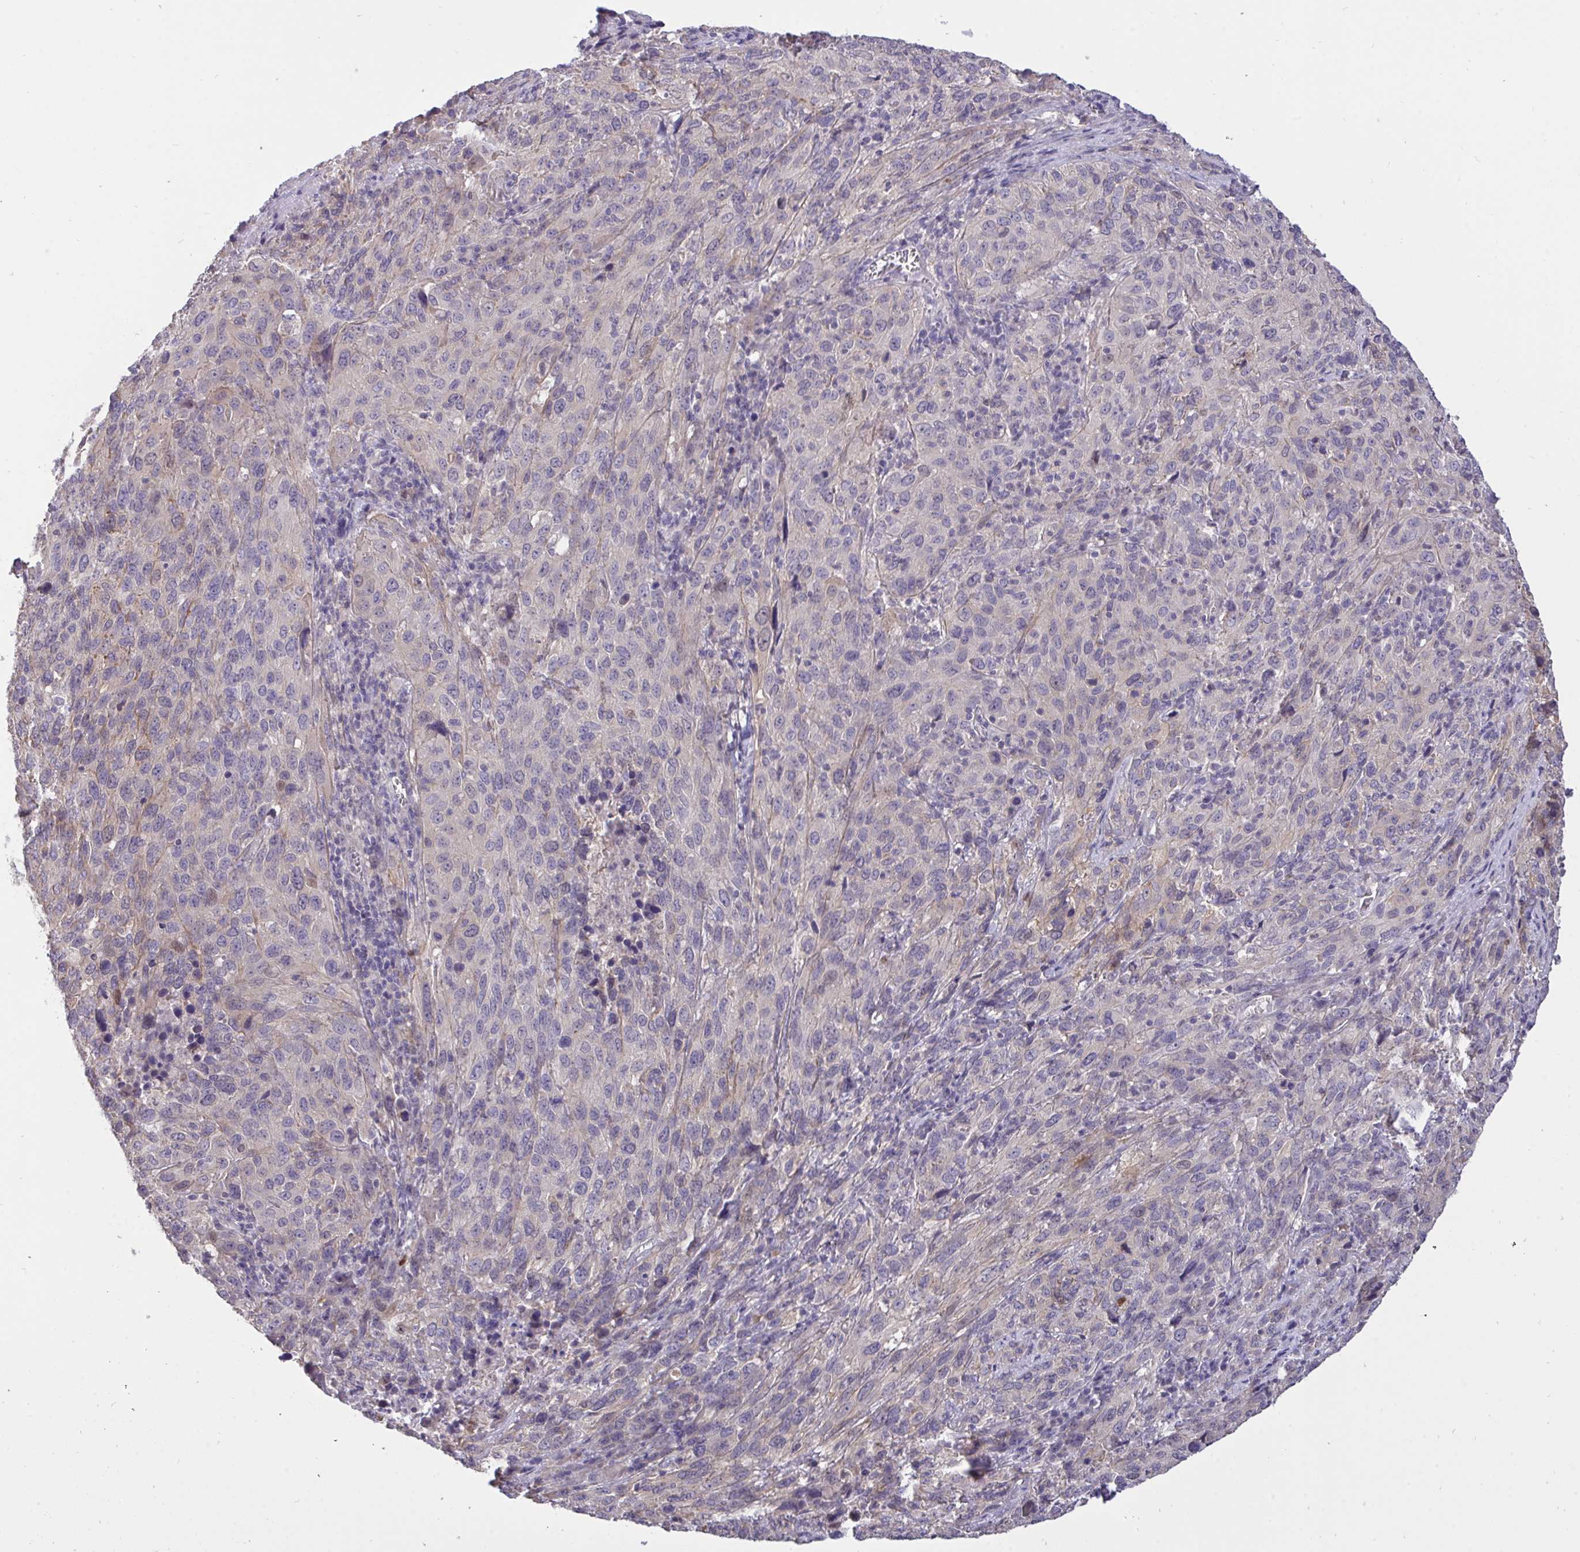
{"staining": {"intensity": "moderate", "quantity": "<25%", "location": "nuclear"}, "tissue": "cervical cancer", "cell_type": "Tumor cells", "image_type": "cancer", "snomed": [{"axis": "morphology", "description": "Squamous cell carcinoma, NOS"}, {"axis": "topography", "description": "Cervix"}], "caption": "IHC (DAB (3,3'-diaminobenzidine)) staining of squamous cell carcinoma (cervical) exhibits moderate nuclear protein expression in approximately <25% of tumor cells.", "gene": "C19orf54", "patient": {"sex": "female", "age": 51}}